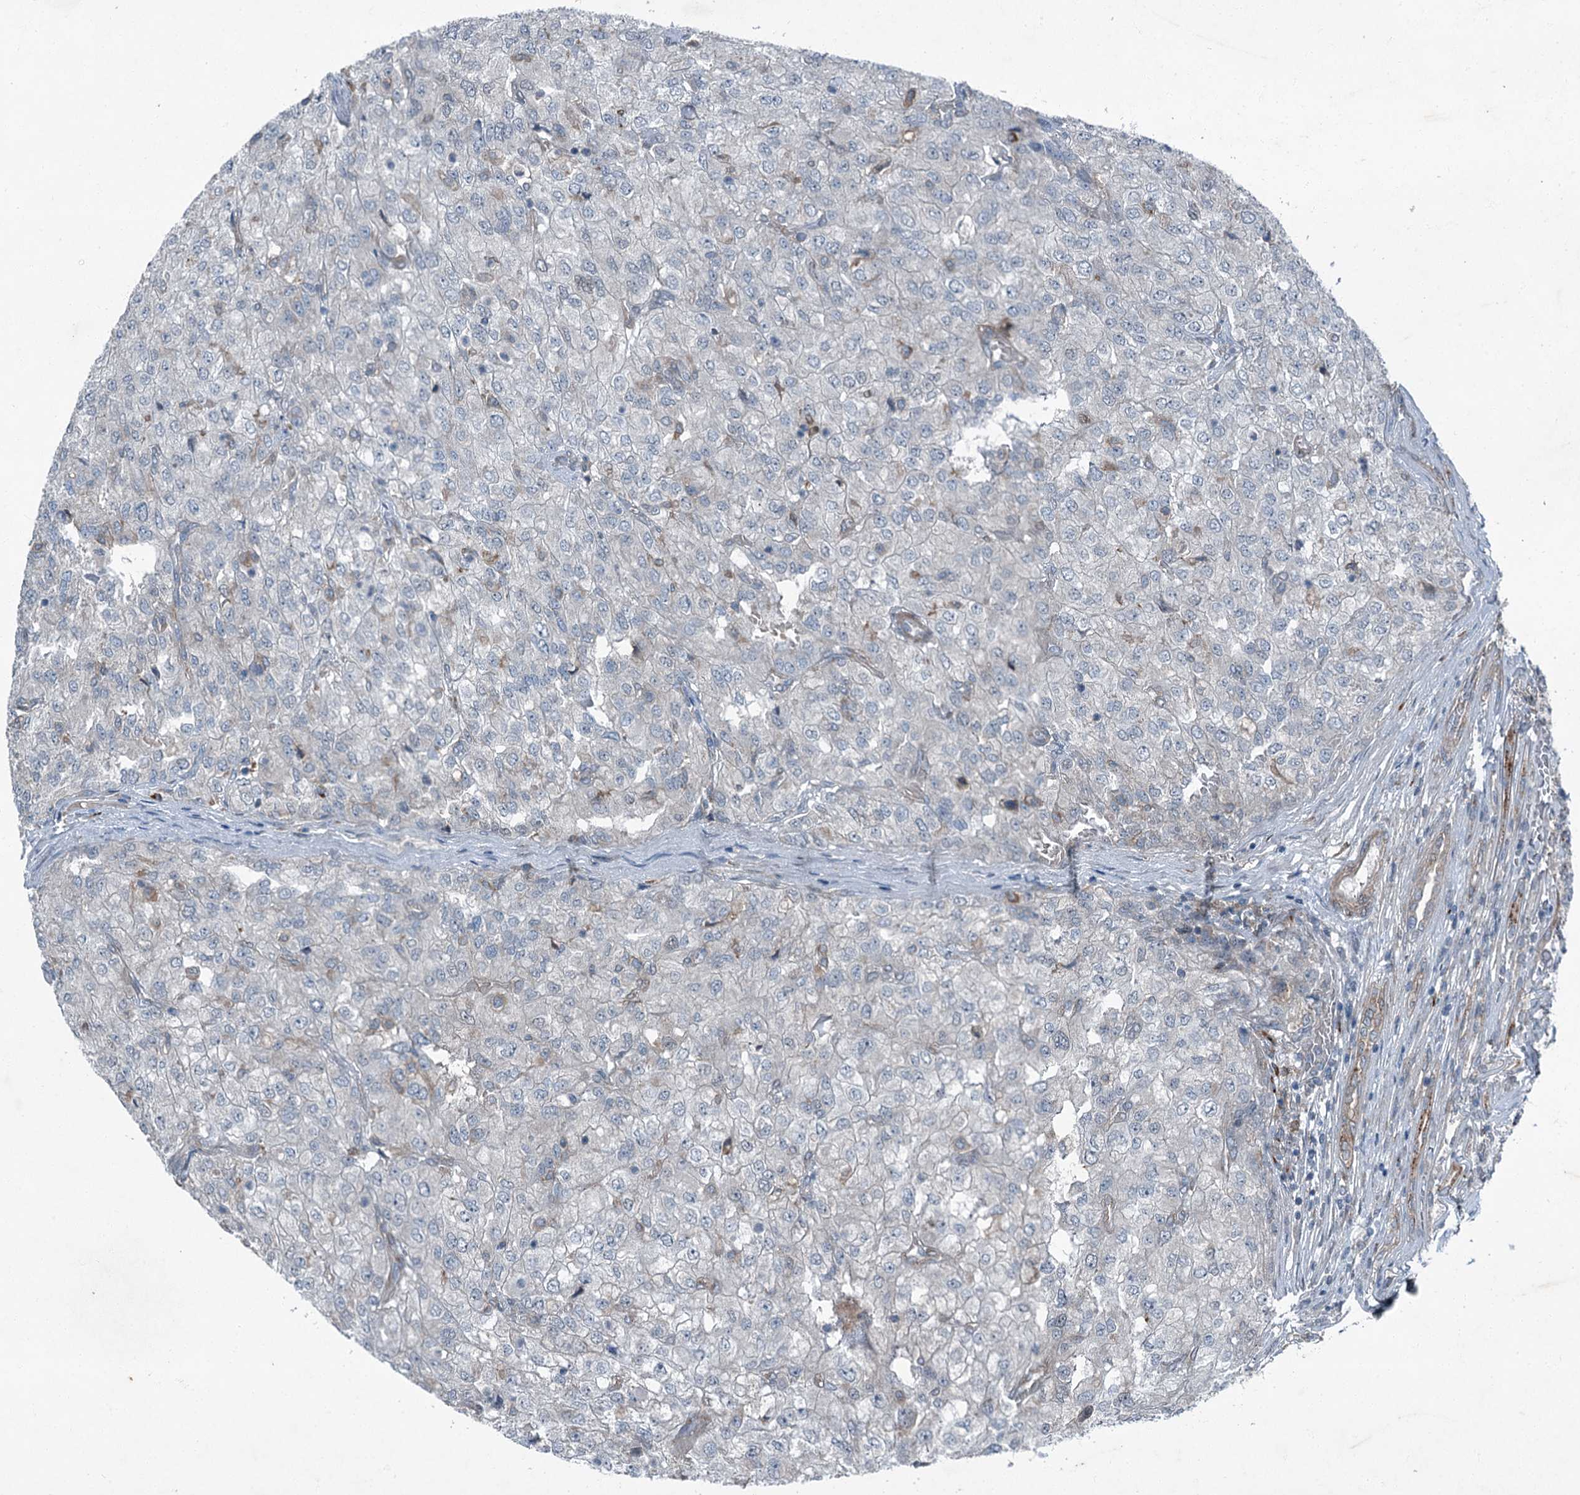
{"staining": {"intensity": "negative", "quantity": "none", "location": "none"}, "tissue": "renal cancer", "cell_type": "Tumor cells", "image_type": "cancer", "snomed": [{"axis": "morphology", "description": "Adenocarcinoma, NOS"}, {"axis": "topography", "description": "Kidney"}], "caption": "Immunohistochemistry (IHC) of adenocarcinoma (renal) displays no staining in tumor cells.", "gene": "AXL", "patient": {"sex": "female", "age": 54}}